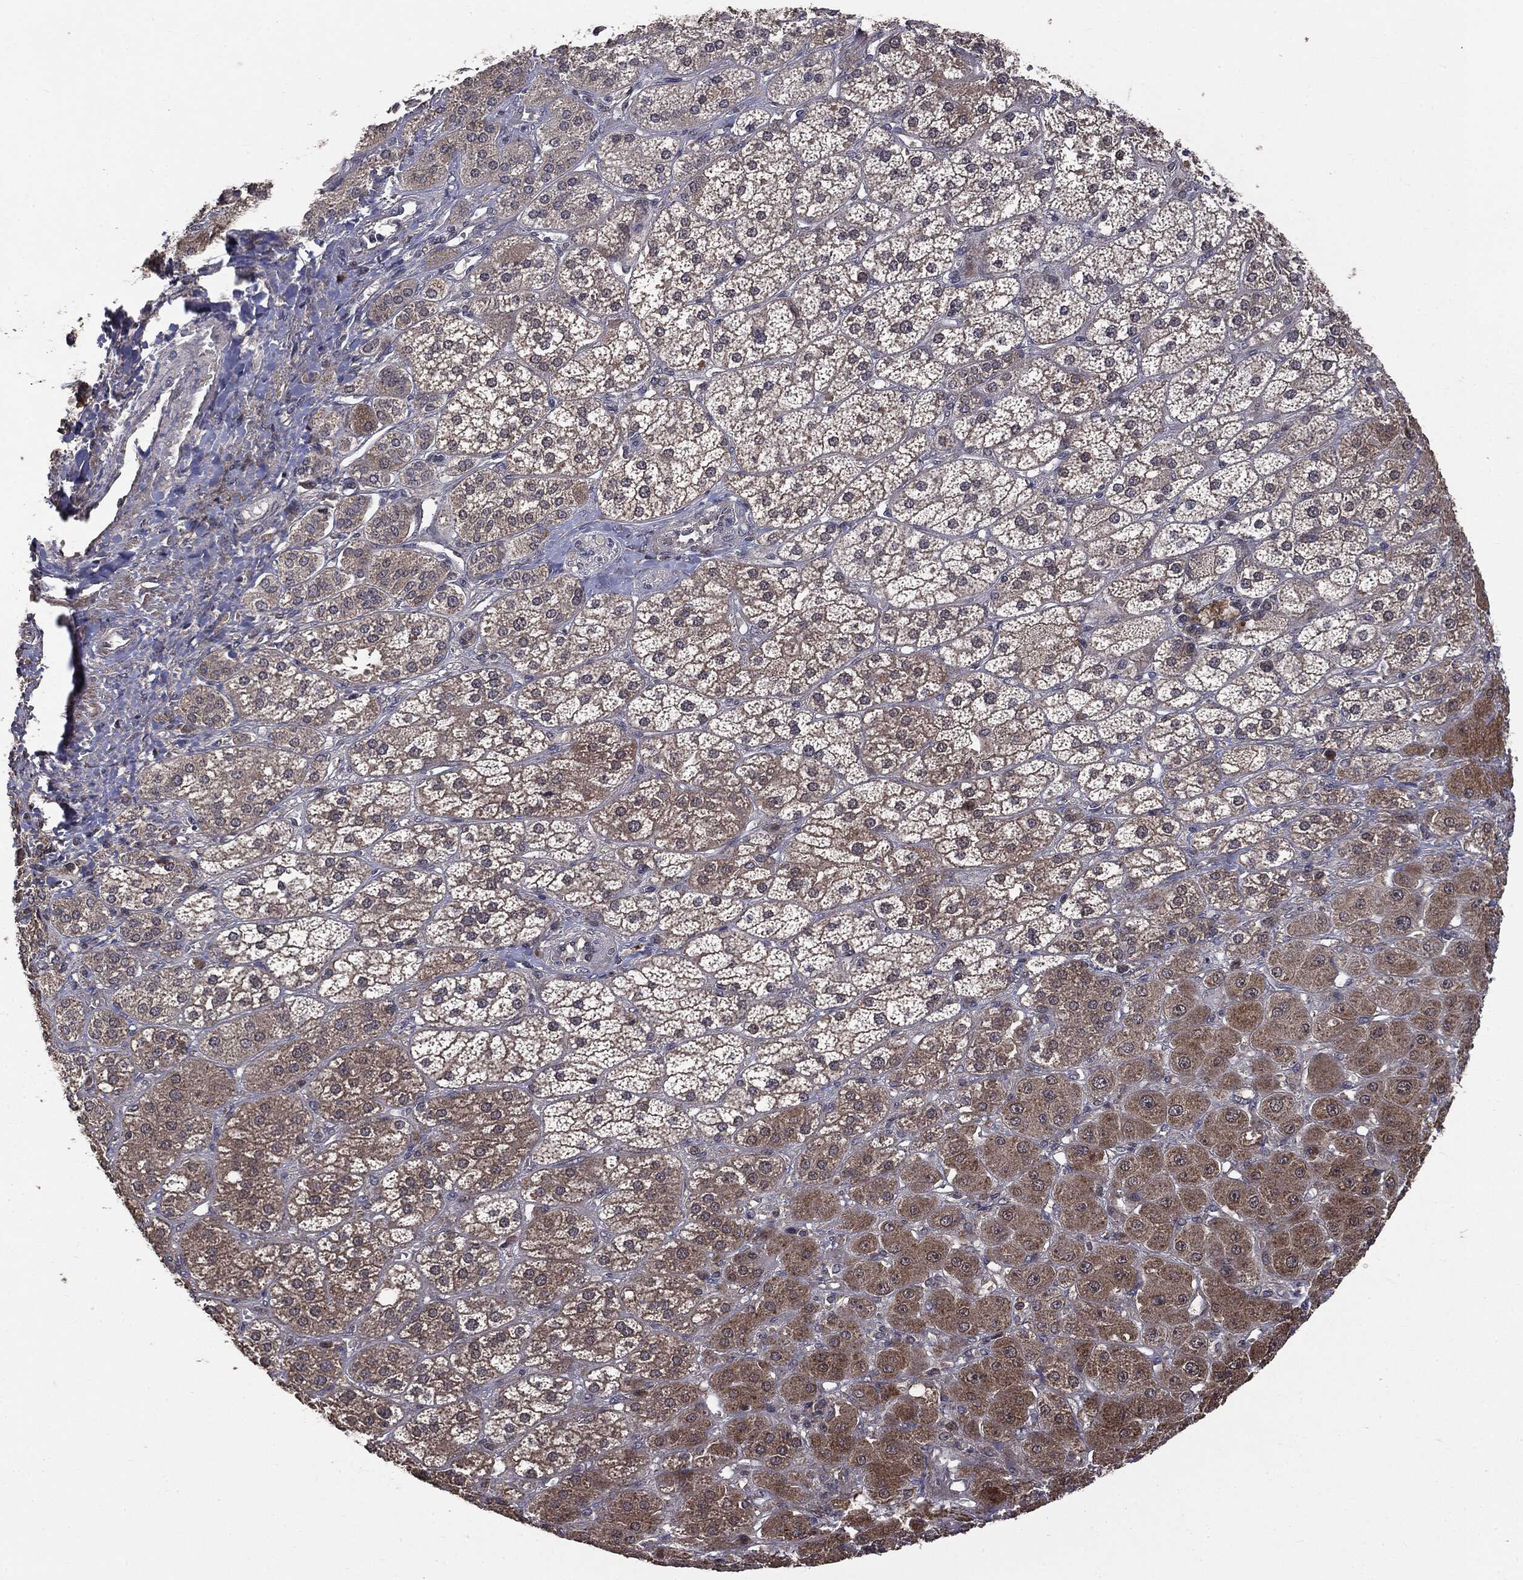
{"staining": {"intensity": "moderate", "quantity": "25%-75%", "location": "cytoplasmic/membranous"}, "tissue": "adrenal gland", "cell_type": "Glandular cells", "image_type": "normal", "snomed": [{"axis": "morphology", "description": "Normal tissue, NOS"}, {"axis": "topography", "description": "Adrenal gland"}], "caption": "A micrograph of human adrenal gland stained for a protein shows moderate cytoplasmic/membranous brown staining in glandular cells.", "gene": "MTOR", "patient": {"sex": "male", "age": 70}}